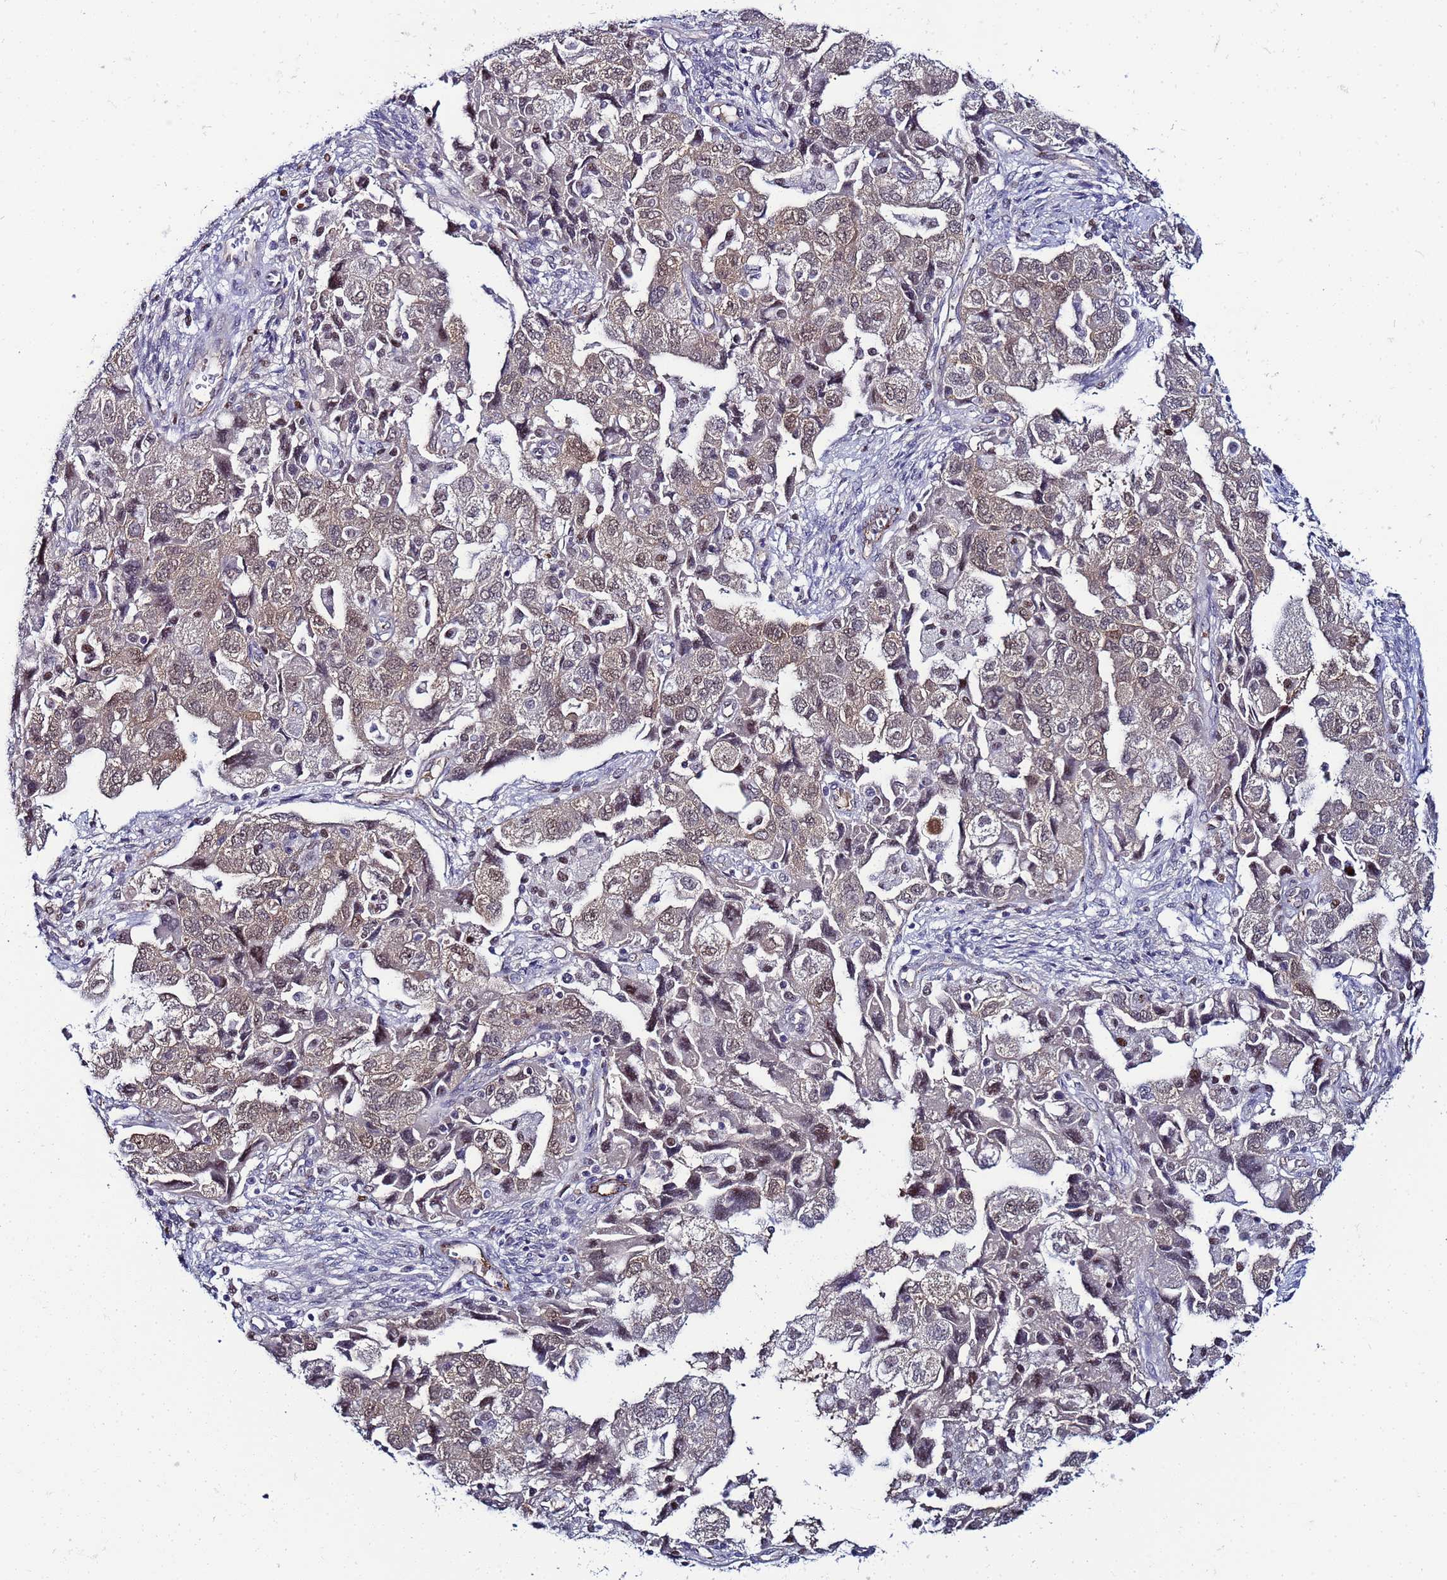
{"staining": {"intensity": "moderate", "quantity": "25%-75%", "location": "cytoplasmic/membranous,nuclear"}, "tissue": "ovarian cancer", "cell_type": "Tumor cells", "image_type": "cancer", "snomed": [{"axis": "morphology", "description": "Carcinoma, NOS"}, {"axis": "morphology", "description": "Cystadenocarcinoma, serous, NOS"}, {"axis": "topography", "description": "Ovary"}], "caption": "Immunohistochemical staining of ovarian serous cystadenocarcinoma reveals medium levels of moderate cytoplasmic/membranous and nuclear protein expression in about 25%-75% of tumor cells.", "gene": "SLC25A37", "patient": {"sex": "female", "age": 69}}